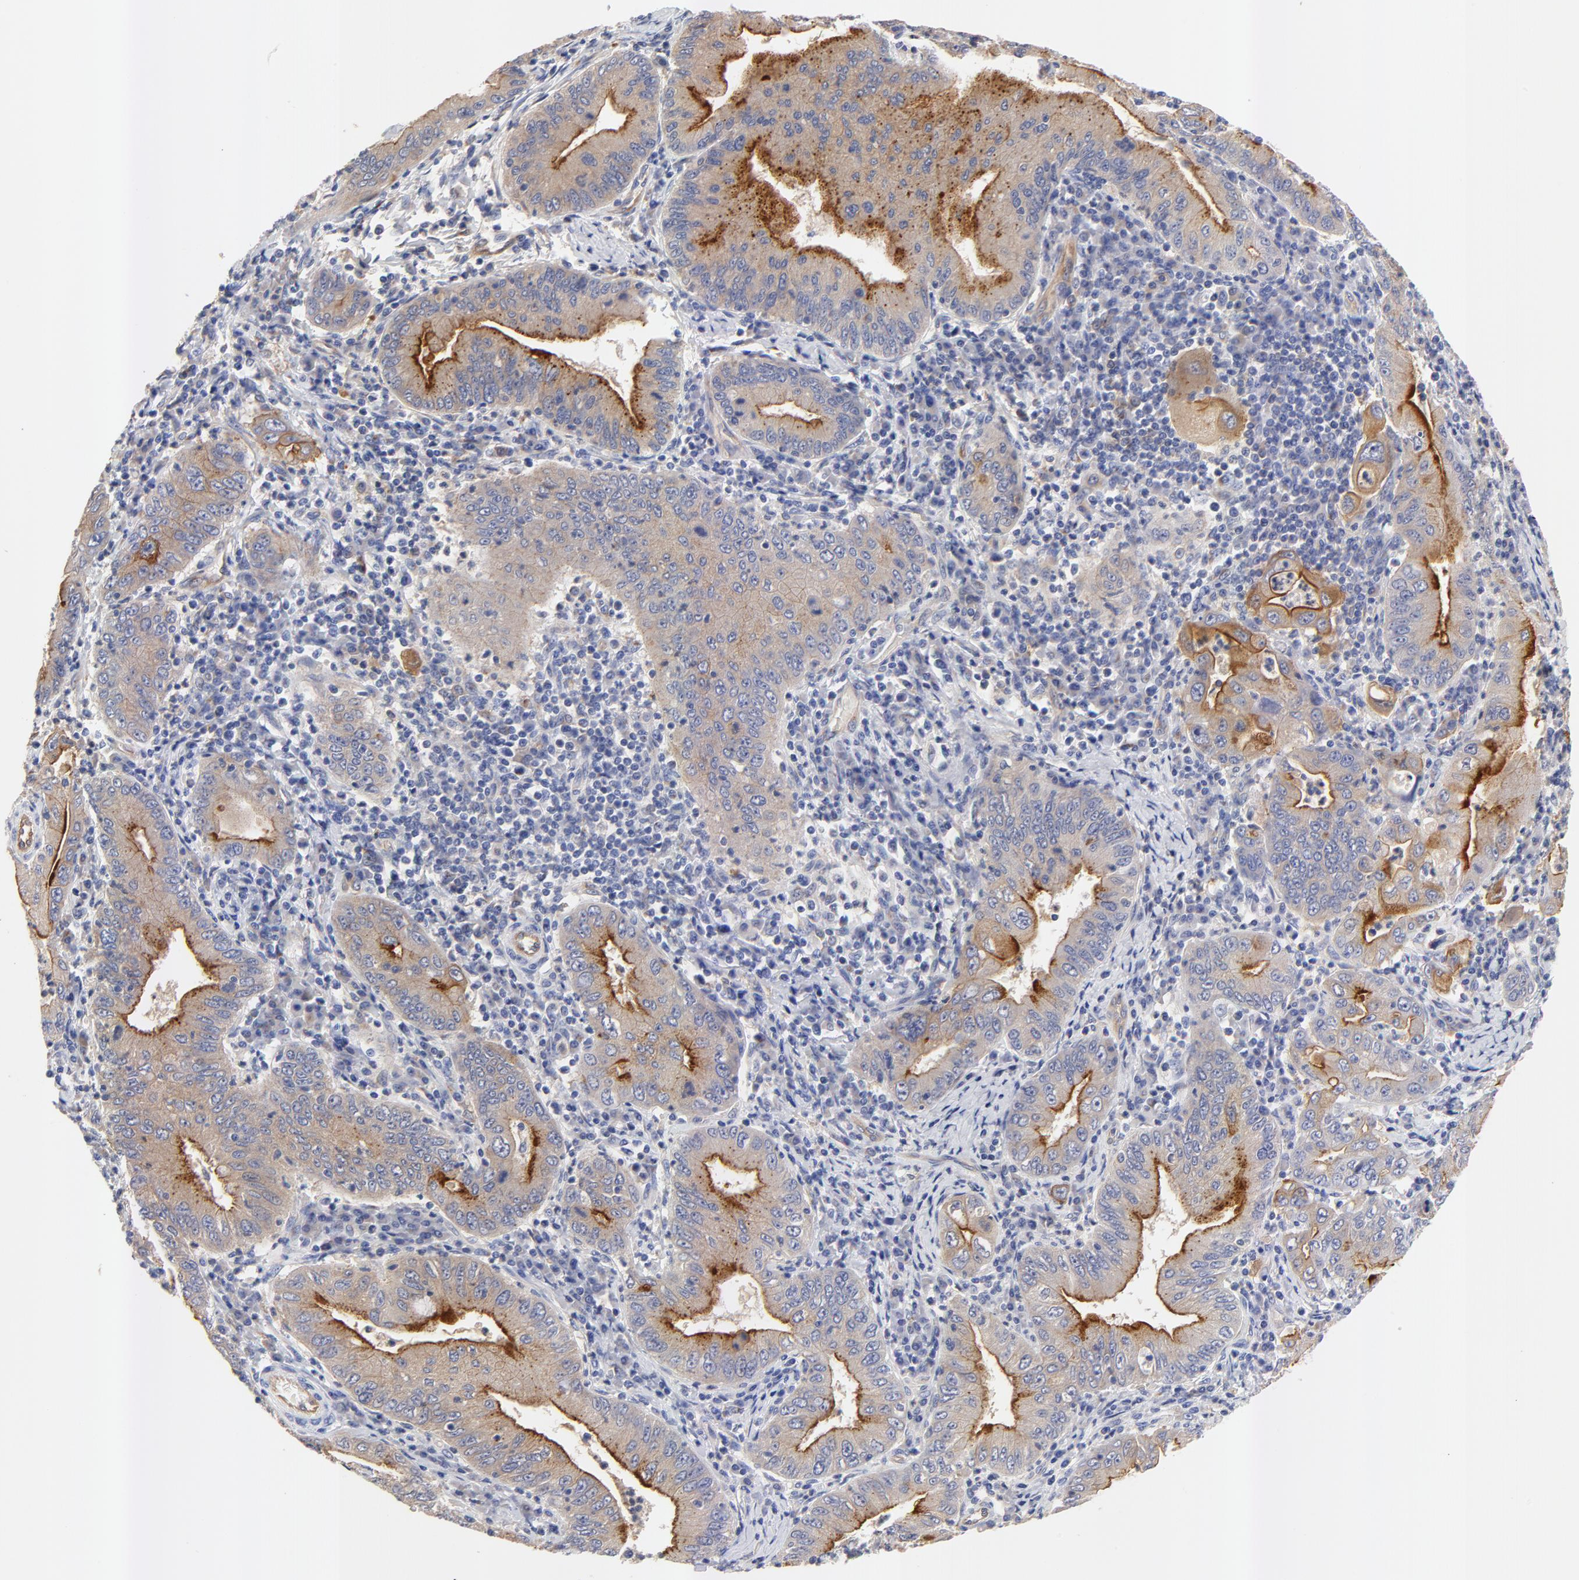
{"staining": {"intensity": "moderate", "quantity": ">75%", "location": "cytoplasmic/membranous"}, "tissue": "stomach cancer", "cell_type": "Tumor cells", "image_type": "cancer", "snomed": [{"axis": "morphology", "description": "Normal tissue, NOS"}, {"axis": "morphology", "description": "Adenocarcinoma, NOS"}, {"axis": "topography", "description": "Esophagus"}, {"axis": "topography", "description": "Stomach, upper"}, {"axis": "topography", "description": "Peripheral nerve tissue"}], "caption": "Immunohistochemistry (IHC) of human stomach adenocarcinoma displays medium levels of moderate cytoplasmic/membranous expression in about >75% of tumor cells.", "gene": "FBXL2", "patient": {"sex": "male", "age": 62}}